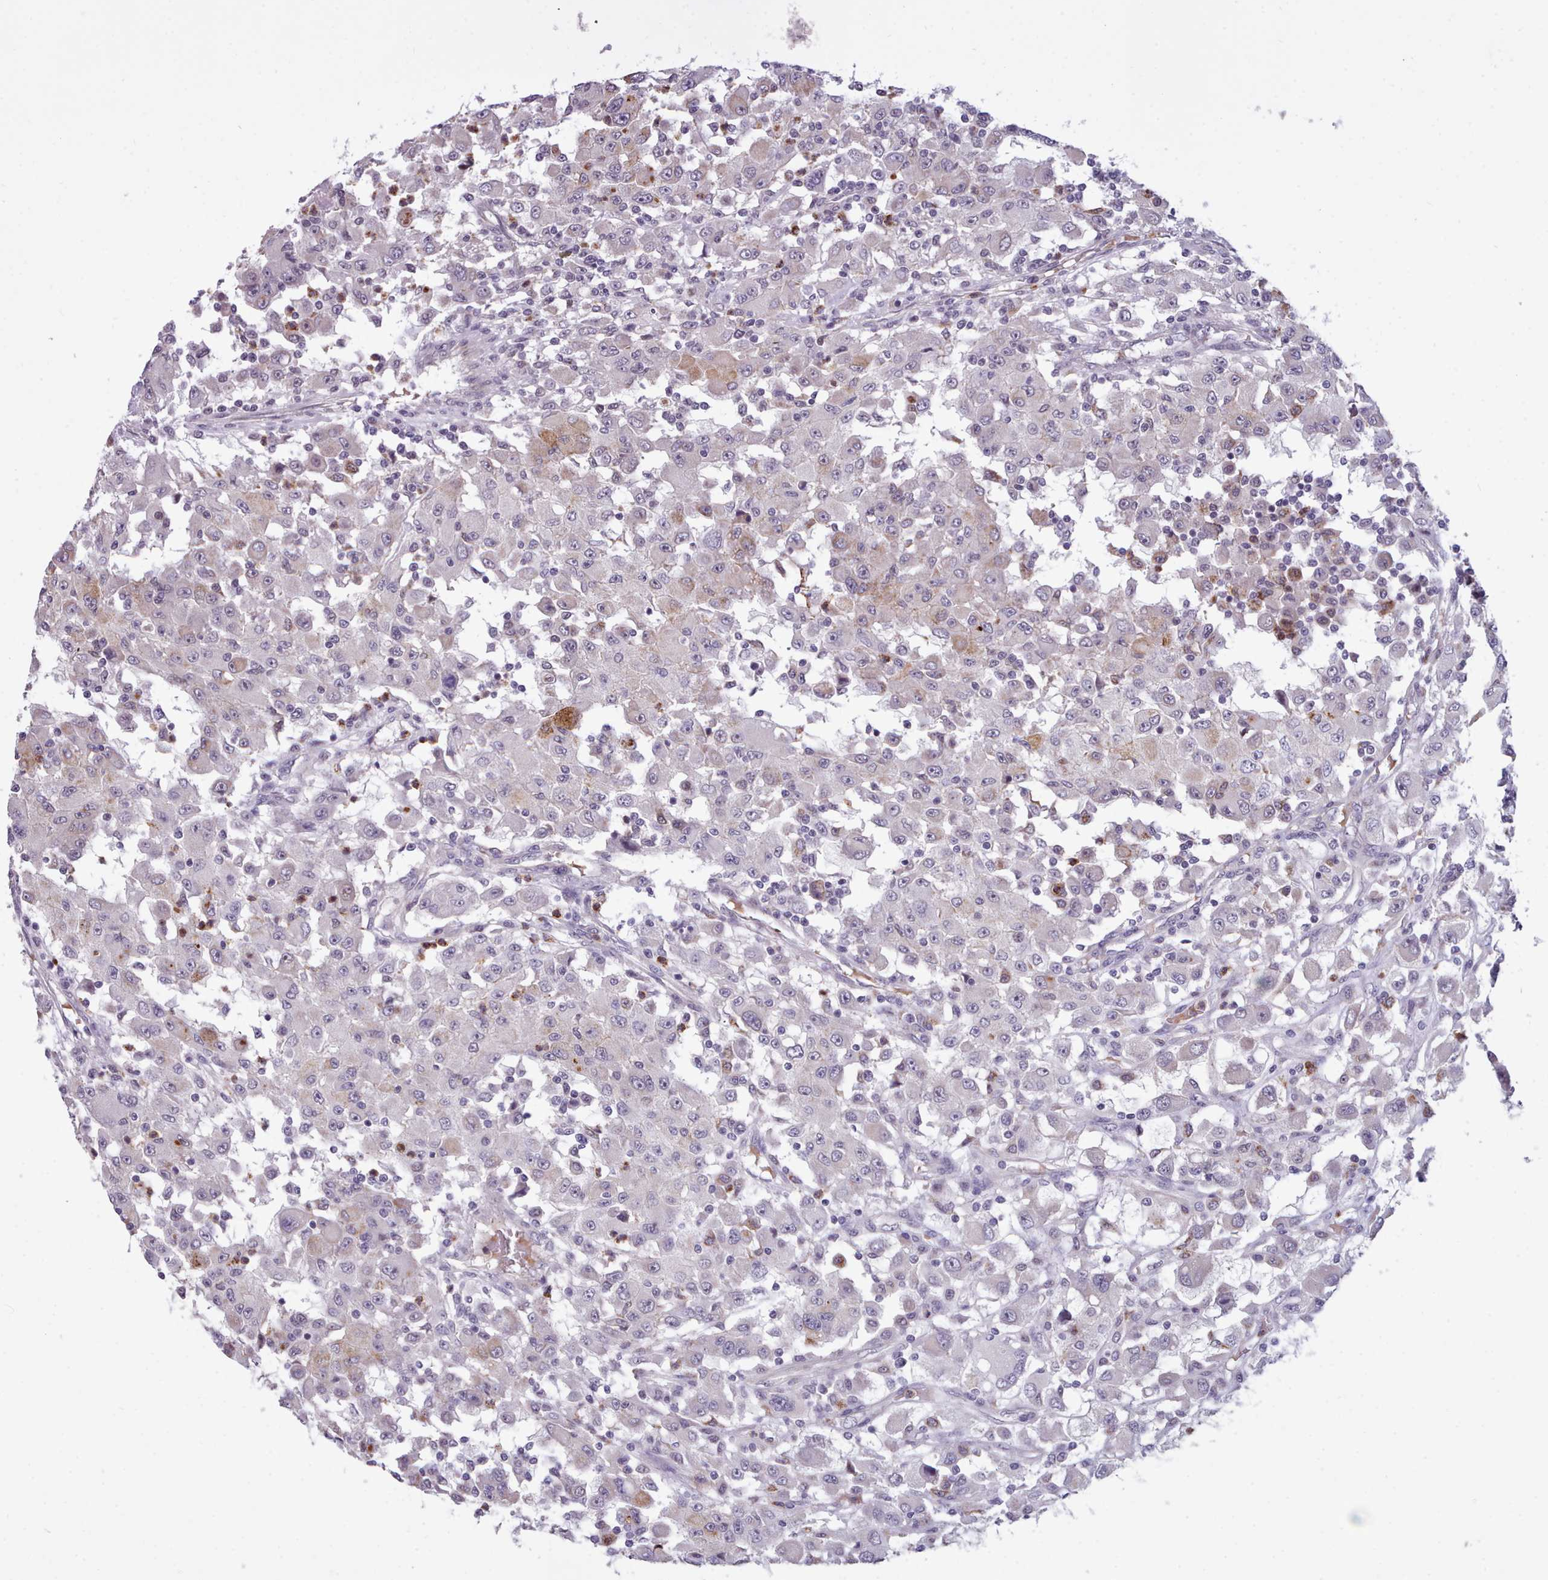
{"staining": {"intensity": "negative", "quantity": "none", "location": "none"}, "tissue": "renal cancer", "cell_type": "Tumor cells", "image_type": "cancer", "snomed": [{"axis": "morphology", "description": "Adenocarcinoma, NOS"}, {"axis": "topography", "description": "Kidney"}], "caption": "An IHC histopathology image of renal cancer is shown. There is no staining in tumor cells of renal cancer.", "gene": "KCTD16", "patient": {"sex": "female", "age": 67}}